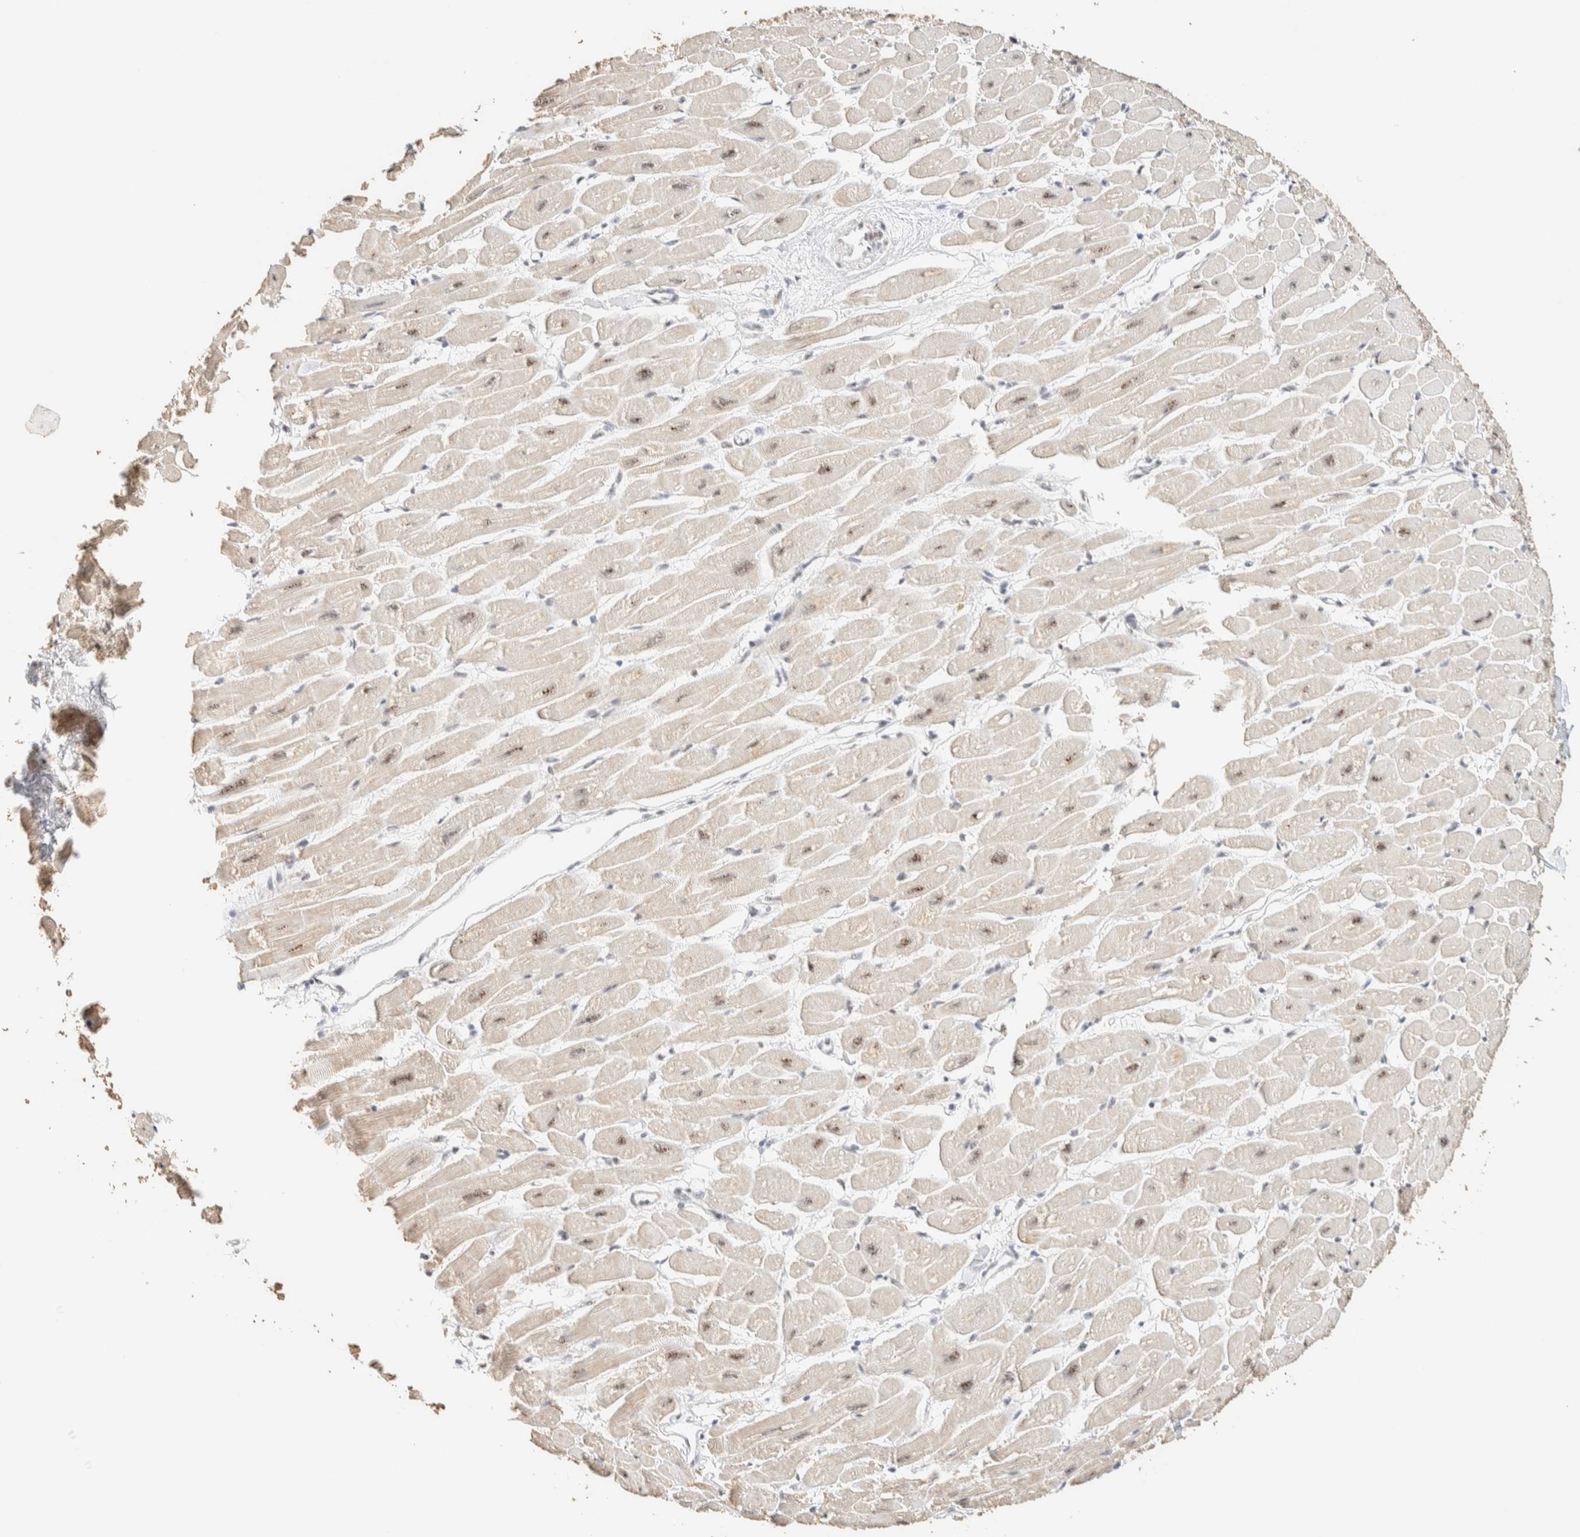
{"staining": {"intensity": "moderate", "quantity": ">75%", "location": "nuclear"}, "tissue": "heart muscle", "cell_type": "Cardiomyocytes", "image_type": "normal", "snomed": [{"axis": "morphology", "description": "Normal tissue, NOS"}, {"axis": "topography", "description": "Heart"}], "caption": "Immunohistochemical staining of normal heart muscle demonstrates >75% levels of moderate nuclear protein staining in approximately >75% of cardiomyocytes. (DAB IHC with brightfield microscopy, high magnification).", "gene": "SON", "patient": {"sex": "female", "age": 54}}